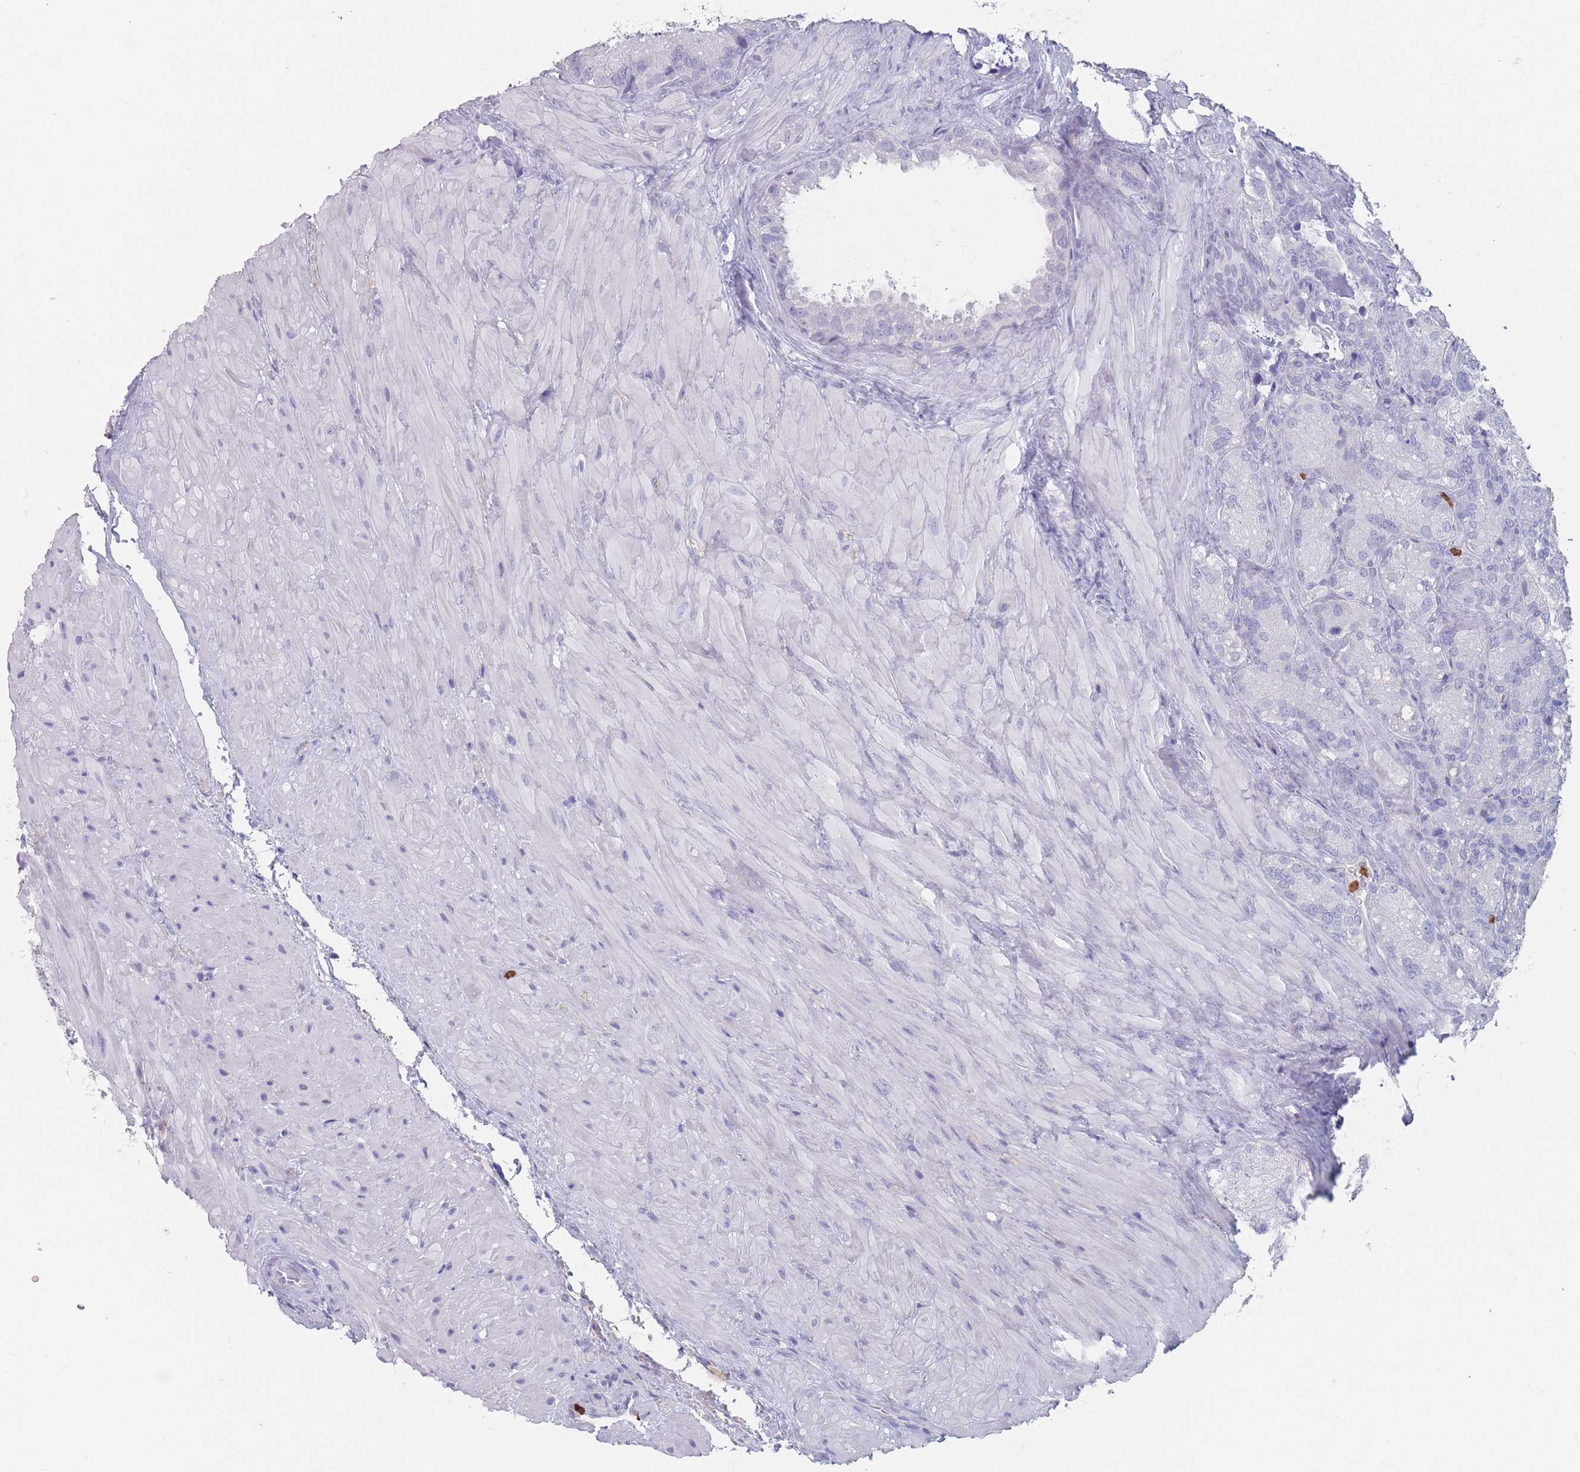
{"staining": {"intensity": "negative", "quantity": "none", "location": "none"}, "tissue": "seminal vesicle", "cell_type": "Glandular cells", "image_type": "normal", "snomed": [{"axis": "morphology", "description": "Normal tissue, NOS"}, {"axis": "topography", "description": "Seminal veicle"}], "caption": "Immunohistochemistry (IHC) photomicrograph of normal human seminal vesicle stained for a protein (brown), which shows no expression in glandular cells.", "gene": "ATP1A3", "patient": {"sex": "male", "age": 62}}